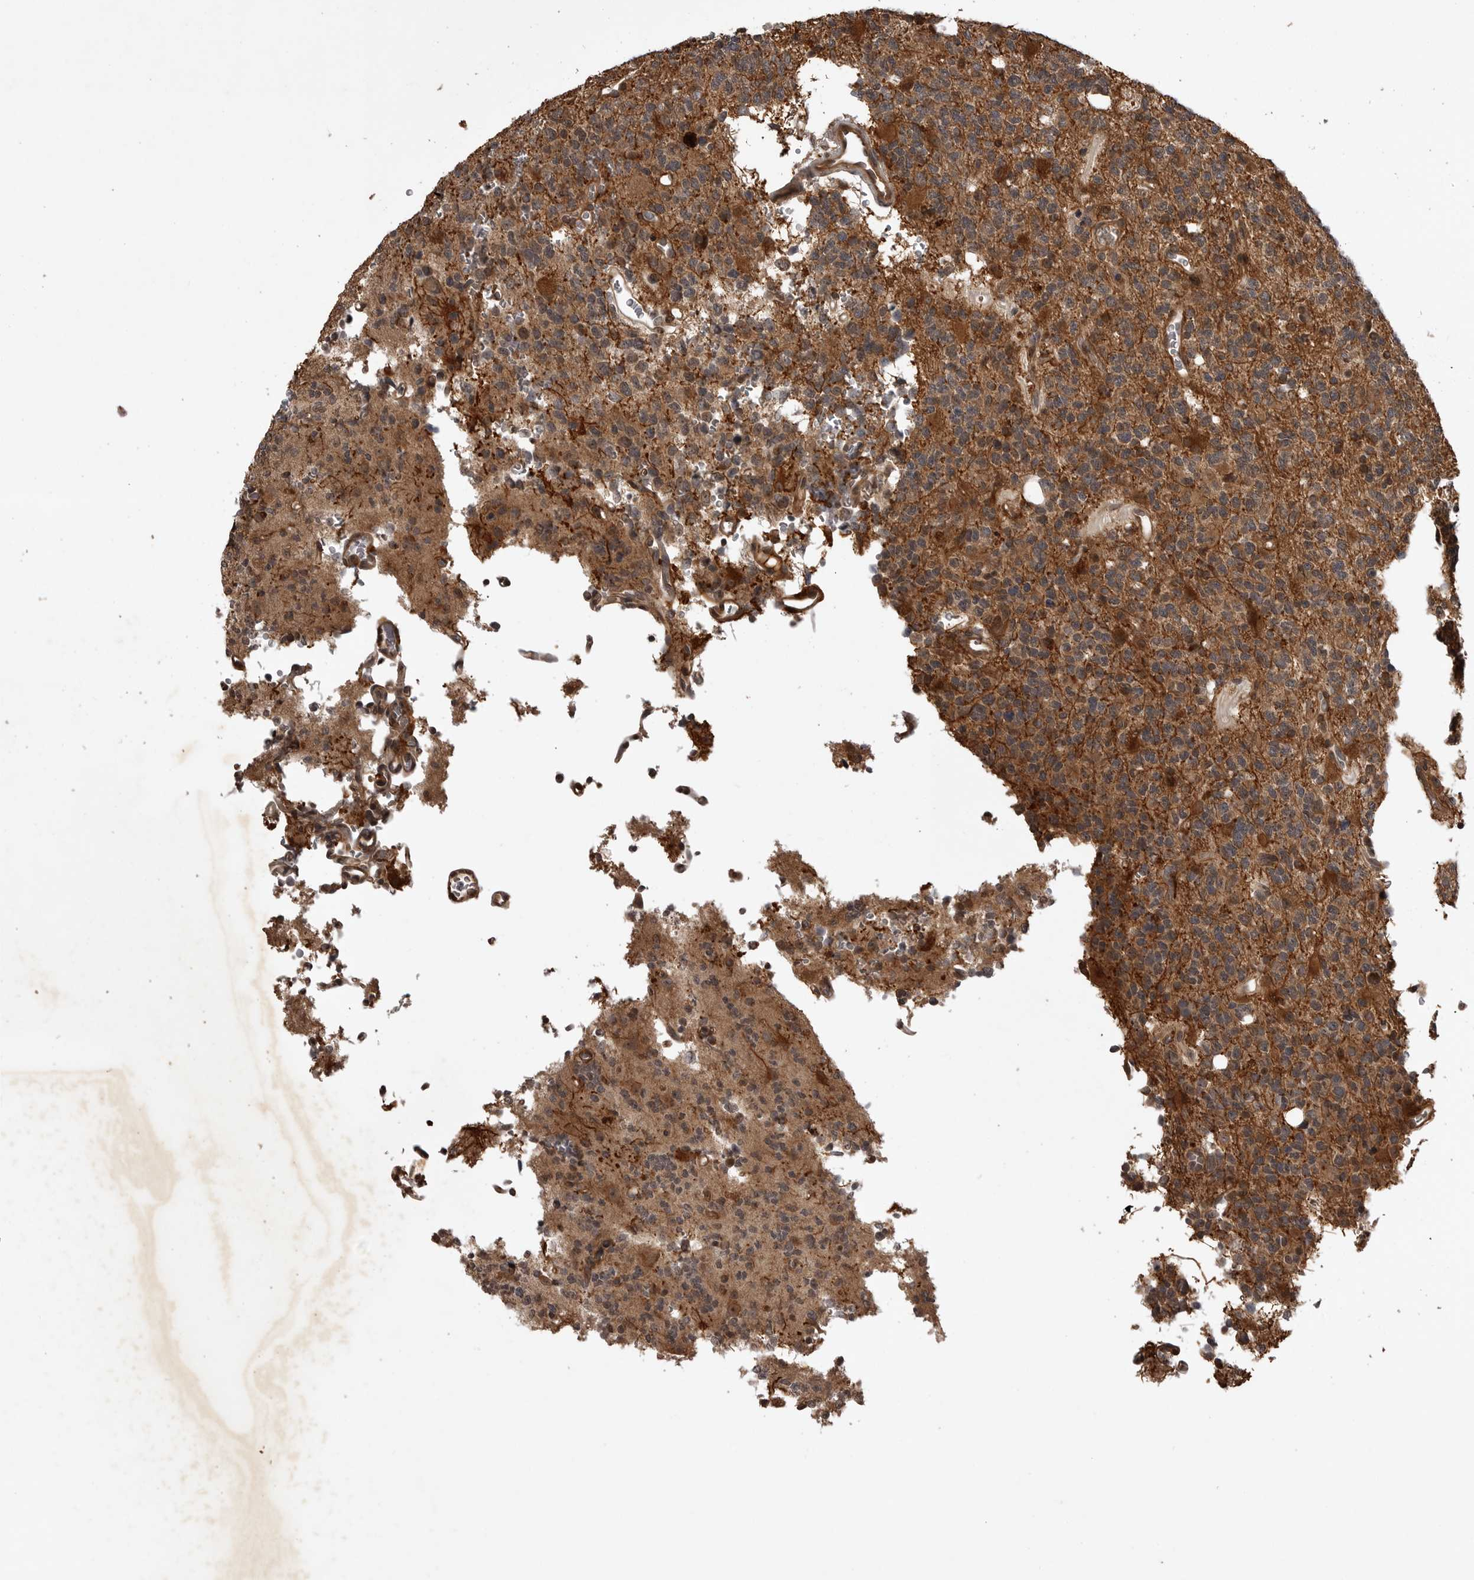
{"staining": {"intensity": "strong", "quantity": ">75%", "location": "cytoplasmic/membranous"}, "tissue": "glioma", "cell_type": "Tumor cells", "image_type": "cancer", "snomed": [{"axis": "morphology", "description": "Glioma, malignant, High grade"}, {"axis": "topography", "description": "Brain"}], "caption": "A brown stain labels strong cytoplasmic/membranous expression of a protein in malignant glioma (high-grade) tumor cells.", "gene": "AKAP7", "patient": {"sex": "female", "age": 62}}